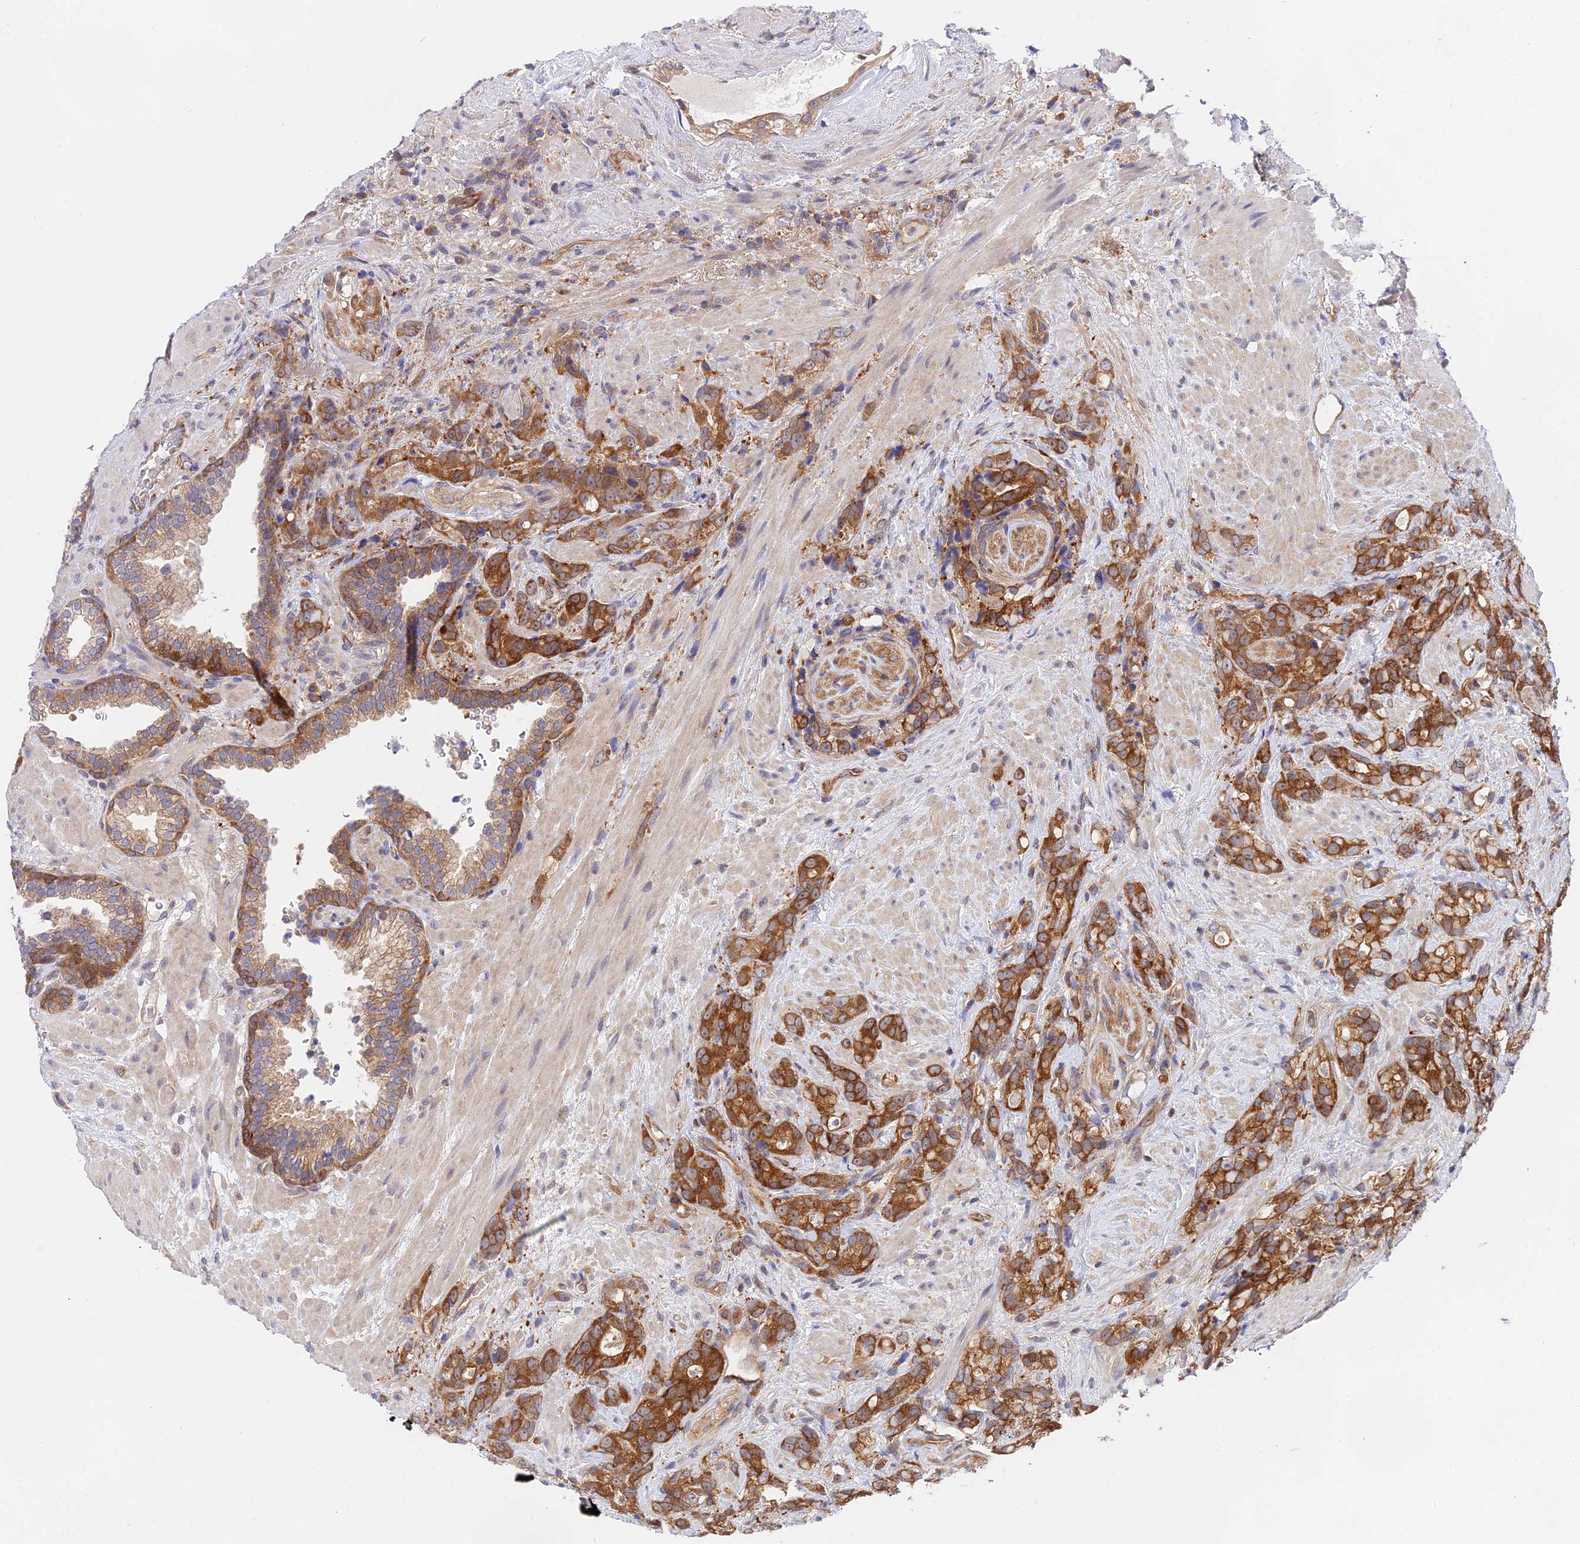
{"staining": {"intensity": "strong", "quantity": ">75%", "location": "cytoplasmic/membranous"}, "tissue": "prostate cancer", "cell_type": "Tumor cells", "image_type": "cancer", "snomed": [{"axis": "morphology", "description": "Adenocarcinoma, High grade"}, {"axis": "topography", "description": "Prostate"}], "caption": "An IHC photomicrograph of tumor tissue is shown. Protein staining in brown labels strong cytoplasmic/membranous positivity in prostate cancer (high-grade adenocarcinoma) within tumor cells.", "gene": "PPP2R2C", "patient": {"sex": "male", "age": 74}}